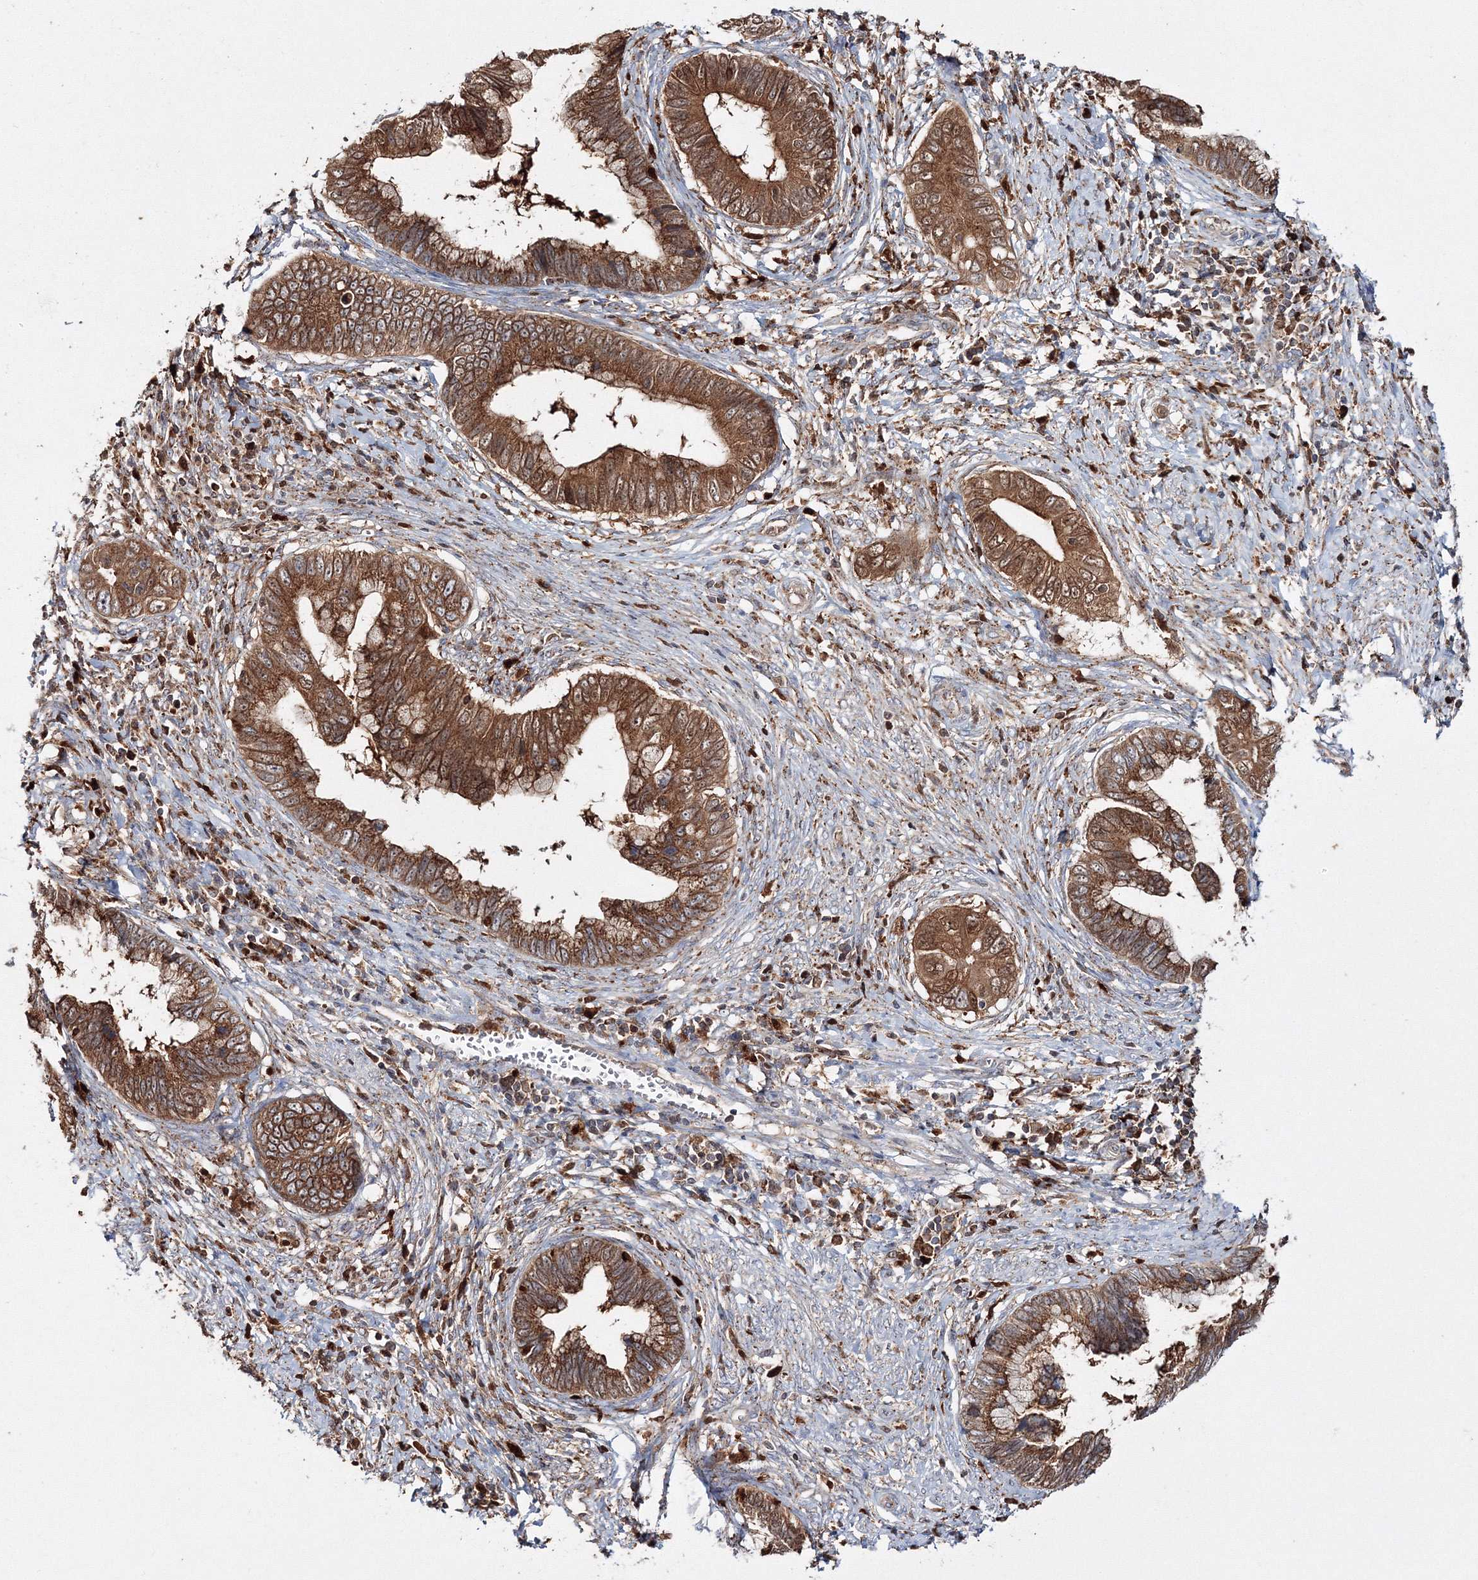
{"staining": {"intensity": "strong", "quantity": ">75%", "location": "cytoplasmic/membranous"}, "tissue": "cervical cancer", "cell_type": "Tumor cells", "image_type": "cancer", "snomed": [{"axis": "morphology", "description": "Adenocarcinoma, NOS"}, {"axis": "topography", "description": "Cervix"}], "caption": "About >75% of tumor cells in human adenocarcinoma (cervical) show strong cytoplasmic/membranous protein expression as visualized by brown immunohistochemical staining.", "gene": "ARCN1", "patient": {"sex": "female", "age": 44}}